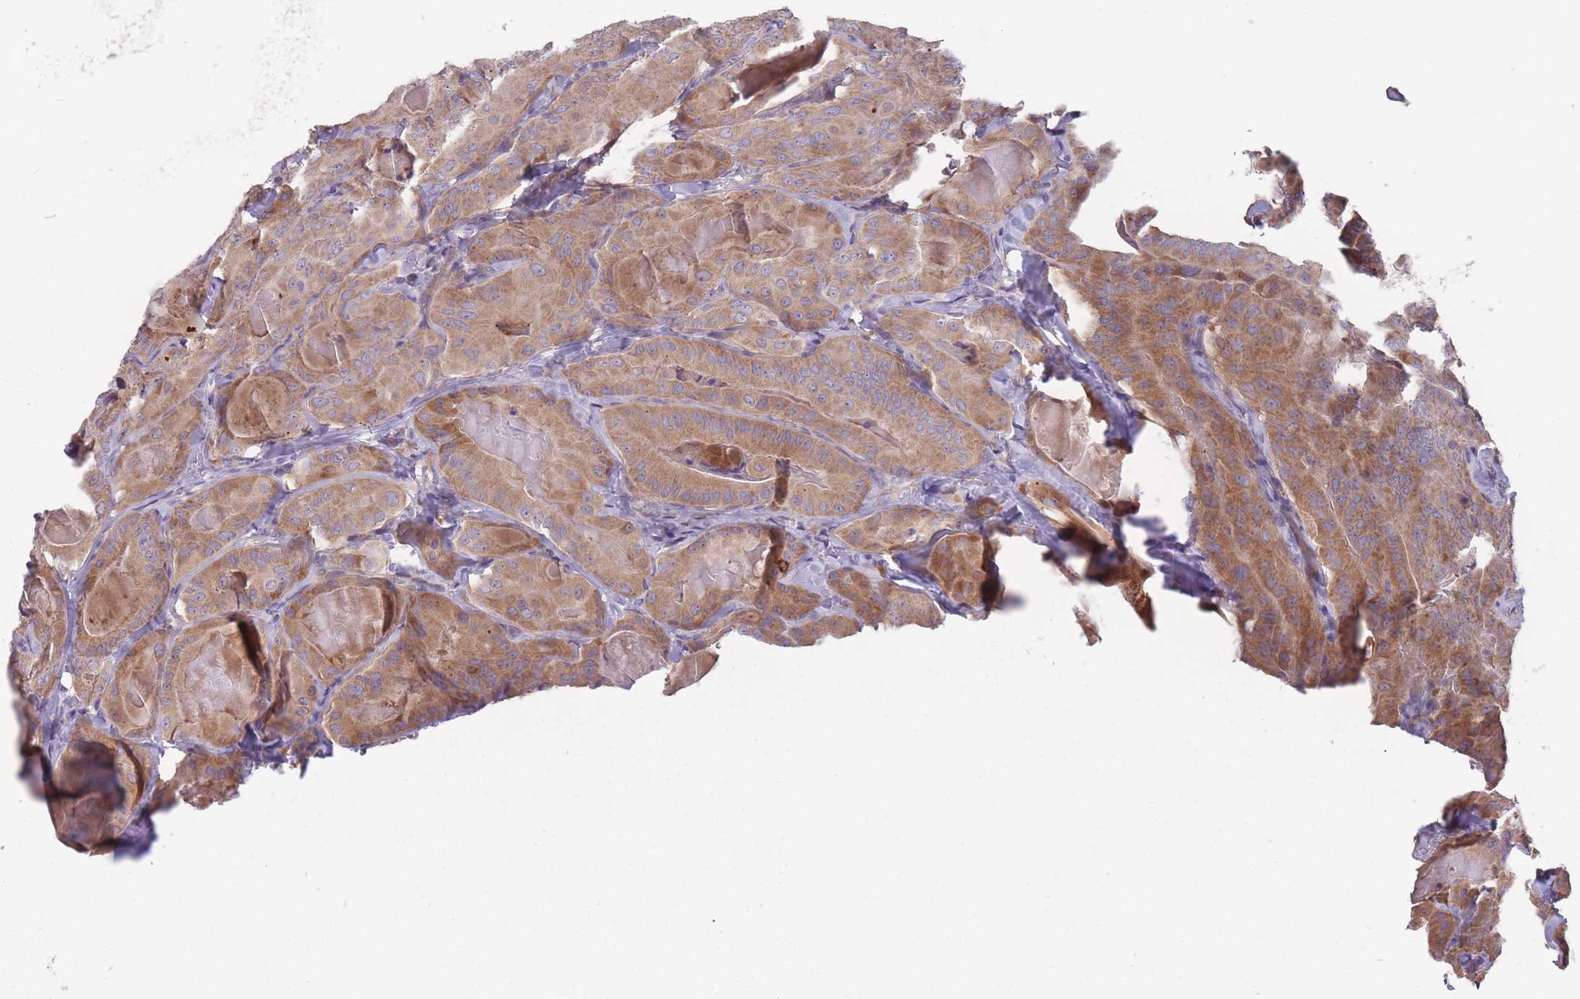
{"staining": {"intensity": "moderate", "quantity": ">75%", "location": "cytoplasmic/membranous"}, "tissue": "thyroid cancer", "cell_type": "Tumor cells", "image_type": "cancer", "snomed": [{"axis": "morphology", "description": "Papillary adenocarcinoma, NOS"}, {"axis": "topography", "description": "Thyroid gland"}], "caption": "Immunohistochemical staining of thyroid papillary adenocarcinoma displays moderate cytoplasmic/membranous protein expression in approximately >75% of tumor cells.", "gene": "ITPKC", "patient": {"sex": "female", "age": 68}}